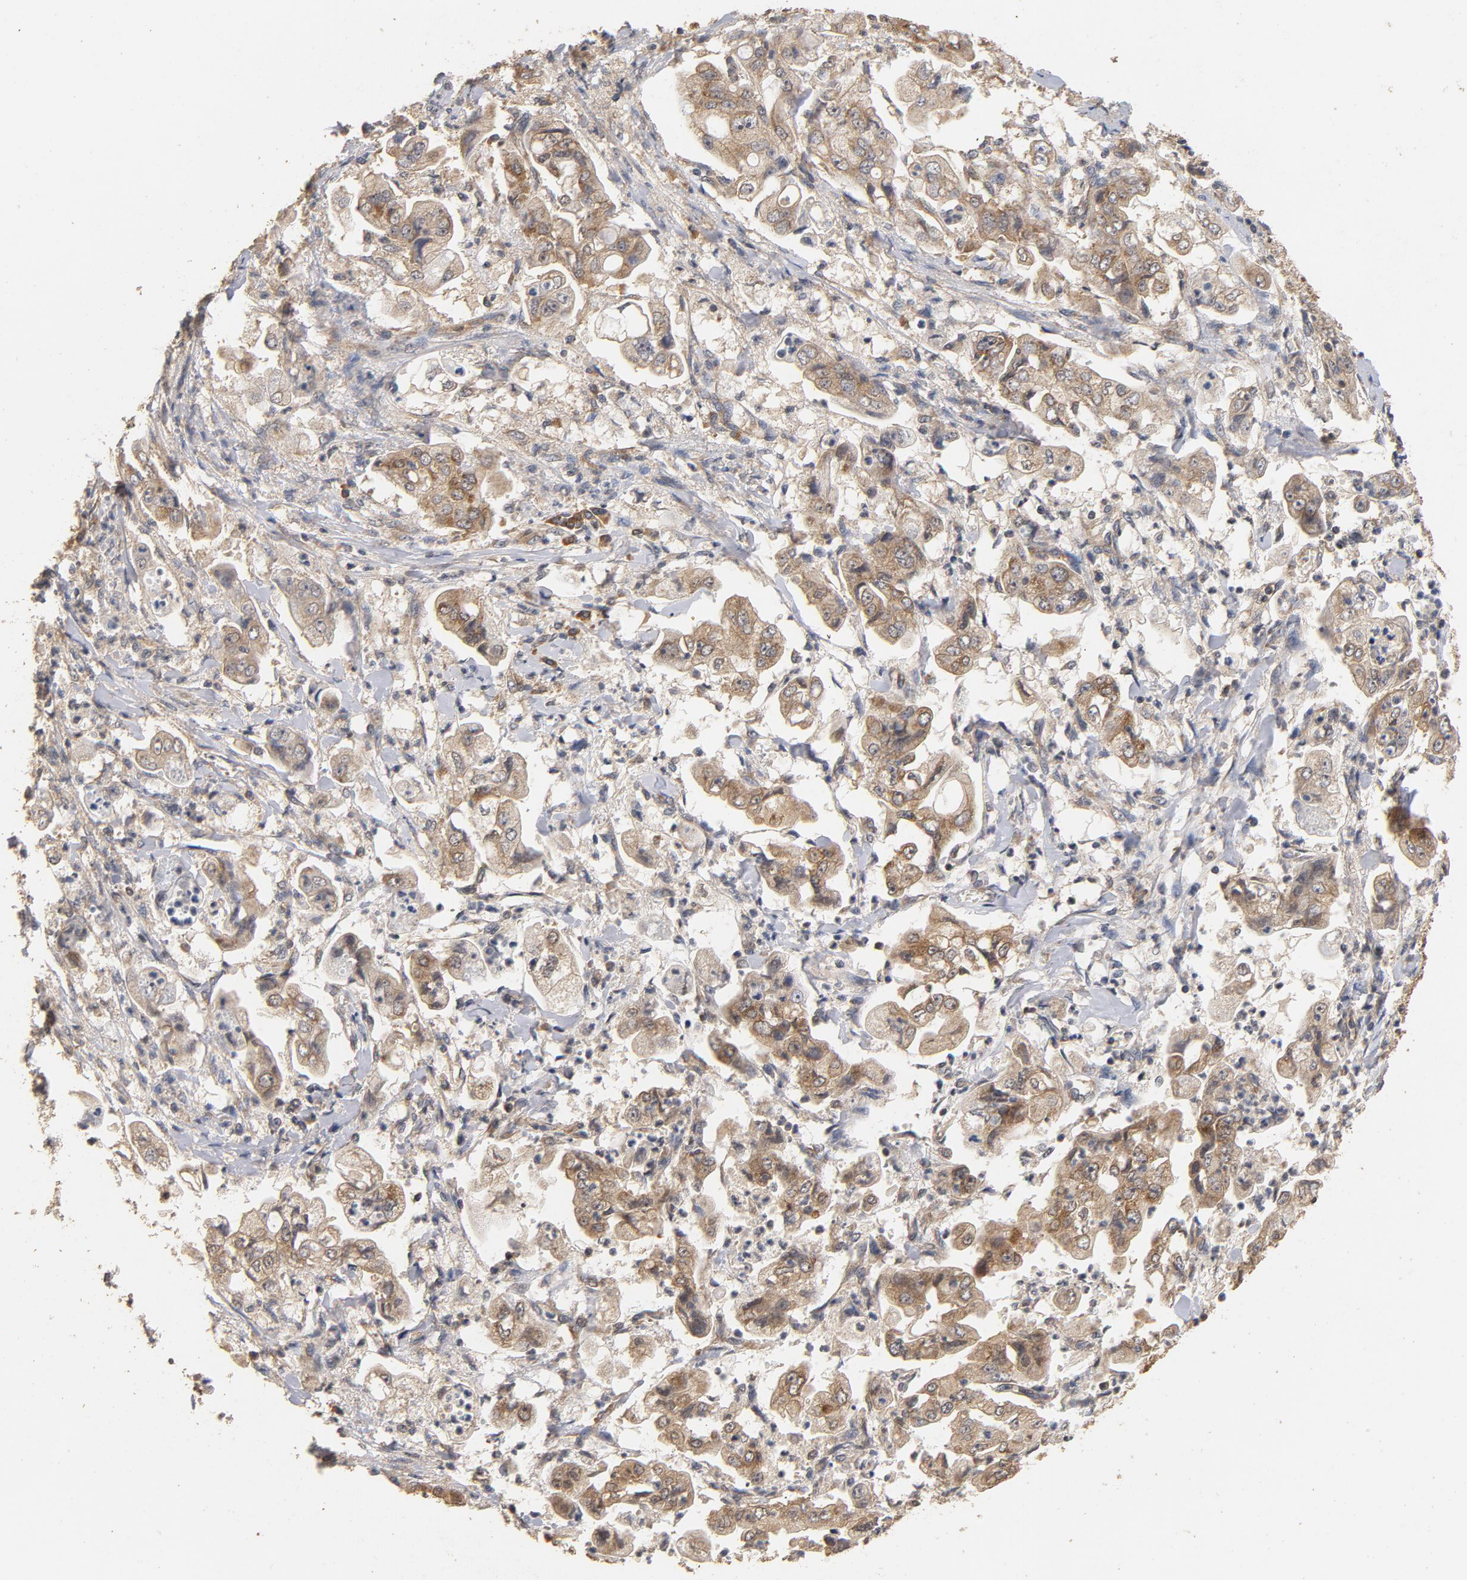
{"staining": {"intensity": "moderate", "quantity": ">75%", "location": "cytoplasmic/membranous"}, "tissue": "stomach cancer", "cell_type": "Tumor cells", "image_type": "cancer", "snomed": [{"axis": "morphology", "description": "Adenocarcinoma, NOS"}, {"axis": "topography", "description": "Stomach"}], "caption": "Immunohistochemical staining of stomach cancer (adenocarcinoma) shows moderate cytoplasmic/membranous protein staining in approximately >75% of tumor cells. The staining was performed using DAB, with brown indicating positive protein expression. Nuclei are stained blue with hematoxylin.", "gene": "DDX6", "patient": {"sex": "male", "age": 62}}